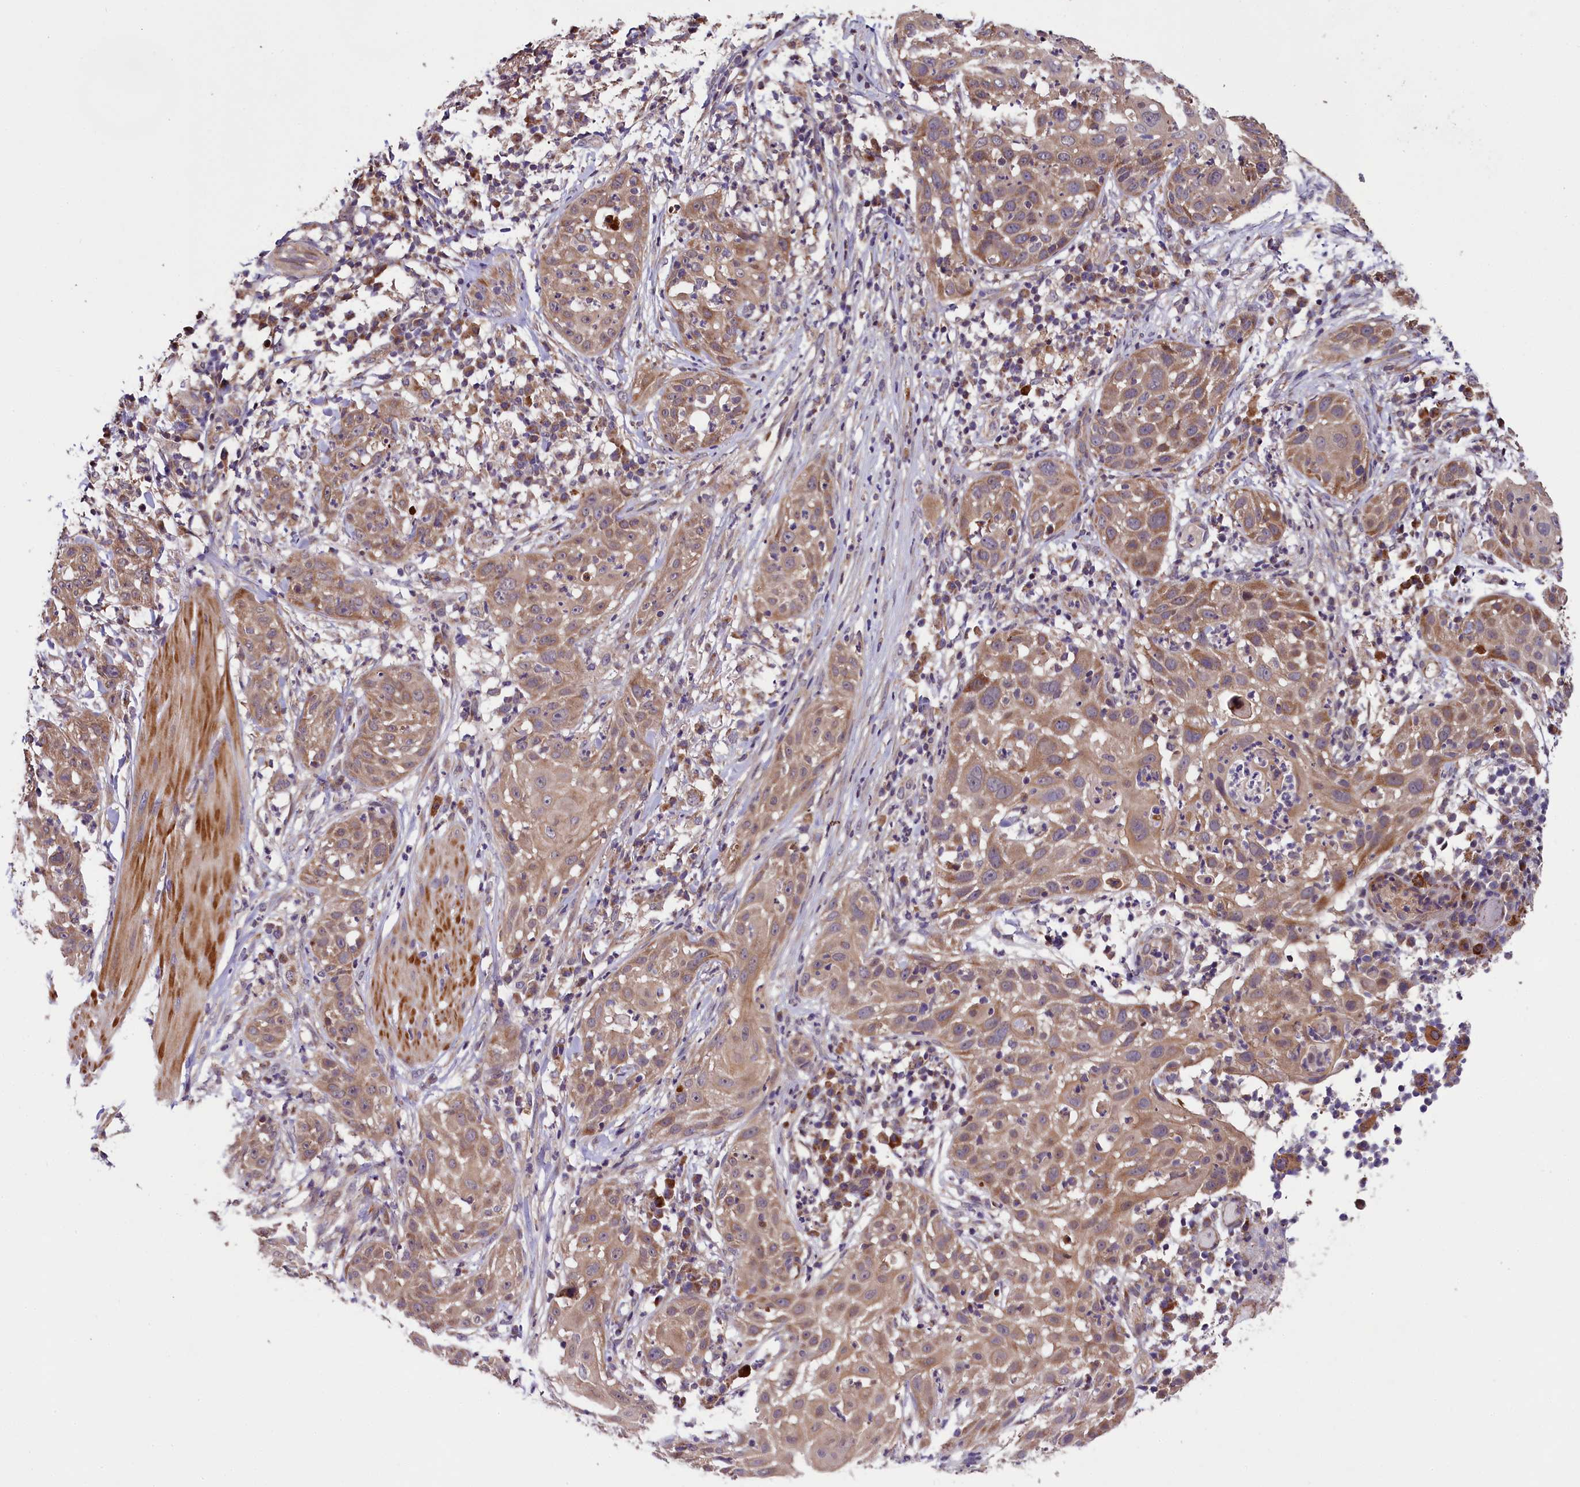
{"staining": {"intensity": "moderate", "quantity": ">75%", "location": "cytoplasmic/membranous"}, "tissue": "skin cancer", "cell_type": "Tumor cells", "image_type": "cancer", "snomed": [{"axis": "morphology", "description": "Squamous cell carcinoma, NOS"}, {"axis": "topography", "description": "Skin"}], "caption": "Immunohistochemical staining of human skin cancer (squamous cell carcinoma) shows medium levels of moderate cytoplasmic/membranous protein staining in approximately >75% of tumor cells.", "gene": "DOHH", "patient": {"sex": "female", "age": 44}}